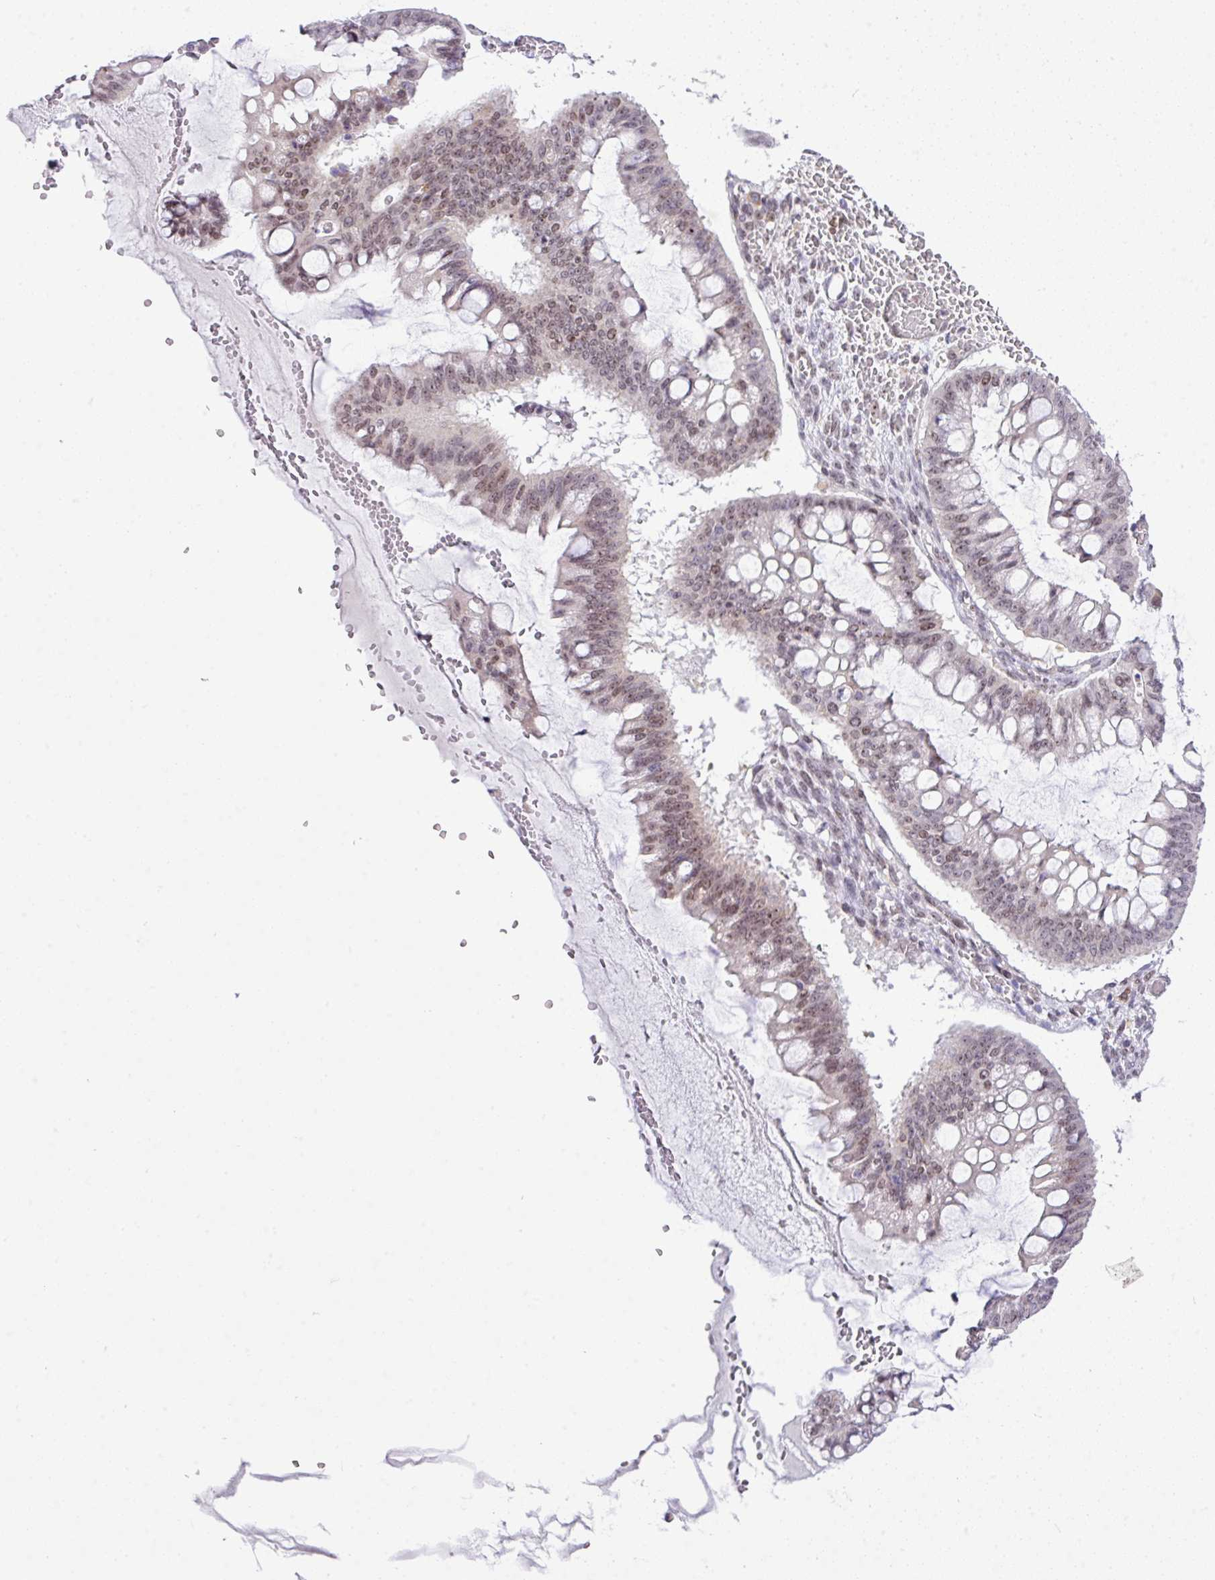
{"staining": {"intensity": "weak", "quantity": "25%-75%", "location": "nuclear"}, "tissue": "ovarian cancer", "cell_type": "Tumor cells", "image_type": "cancer", "snomed": [{"axis": "morphology", "description": "Cystadenocarcinoma, mucinous, NOS"}, {"axis": "topography", "description": "Ovary"}], "caption": "Approximately 25%-75% of tumor cells in mucinous cystadenocarcinoma (ovarian) exhibit weak nuclear protein expression as visualized by brown immunohistochemical staining.", "gene": "CCDC137", "patient": {"sex": "female", "age": 73}}